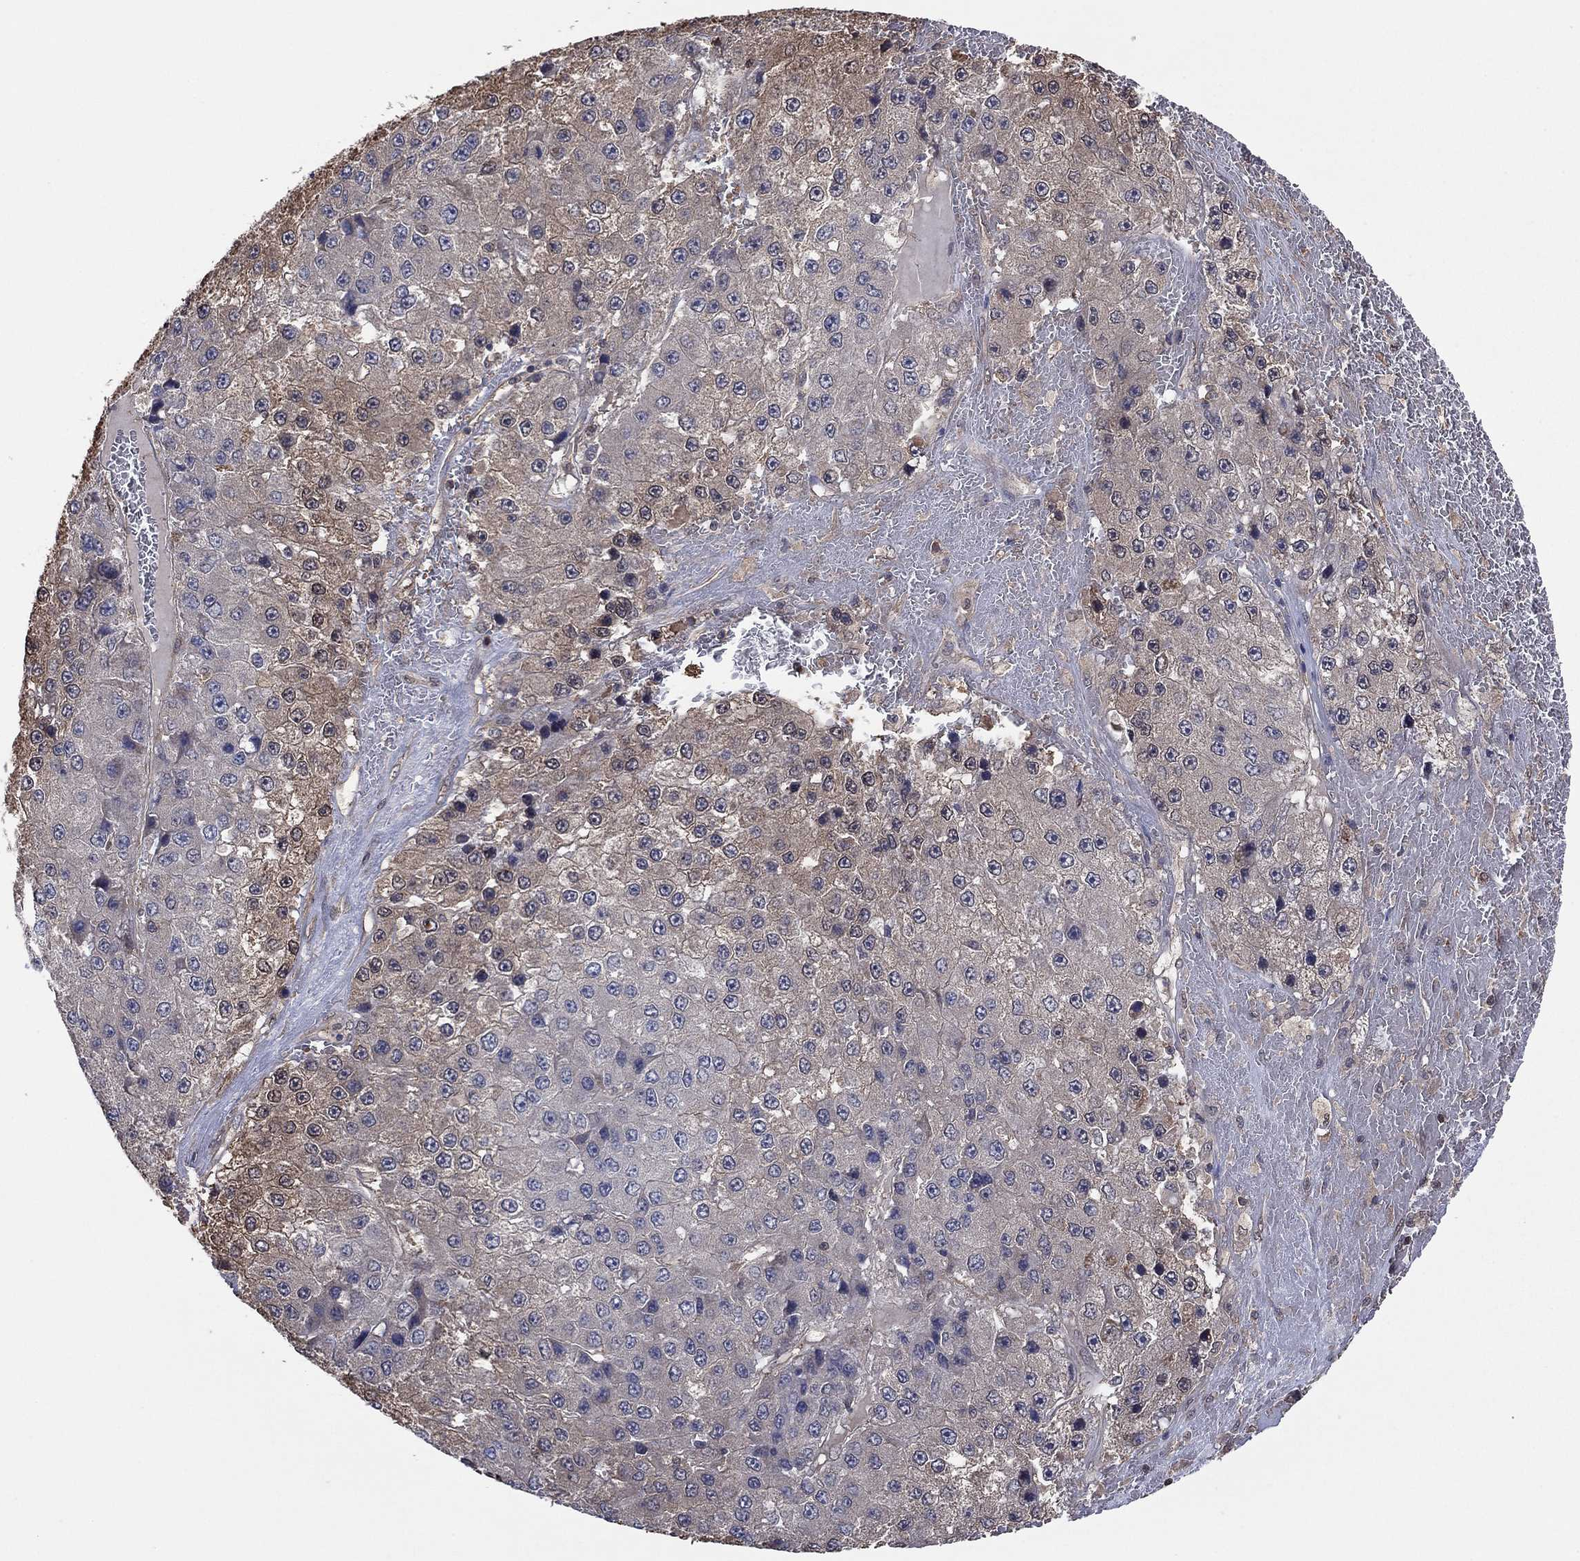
{"staining": {"intensity": "weak", "quantity": "25%-75%", "location": "cytoplasmic/membranous"}, "tissue": "liver cancer", "cell_type": "Tumor cells", "image_type": "cancer", "snomed": [{"axis": "morphology", "description": "Carcinoma, Hepatocellular, NOS"}, {"axis": "topography", "description": "Liver"}], "caption": "Liver cancer (hepatocellular carcinoma) stained for a protein (brown) reveals weak cytoplasmic/membranous positive staining in about 25%-75% of tumor cells.", "gene": "RNF114", "patient": {"sex": "female", "age": 73}}